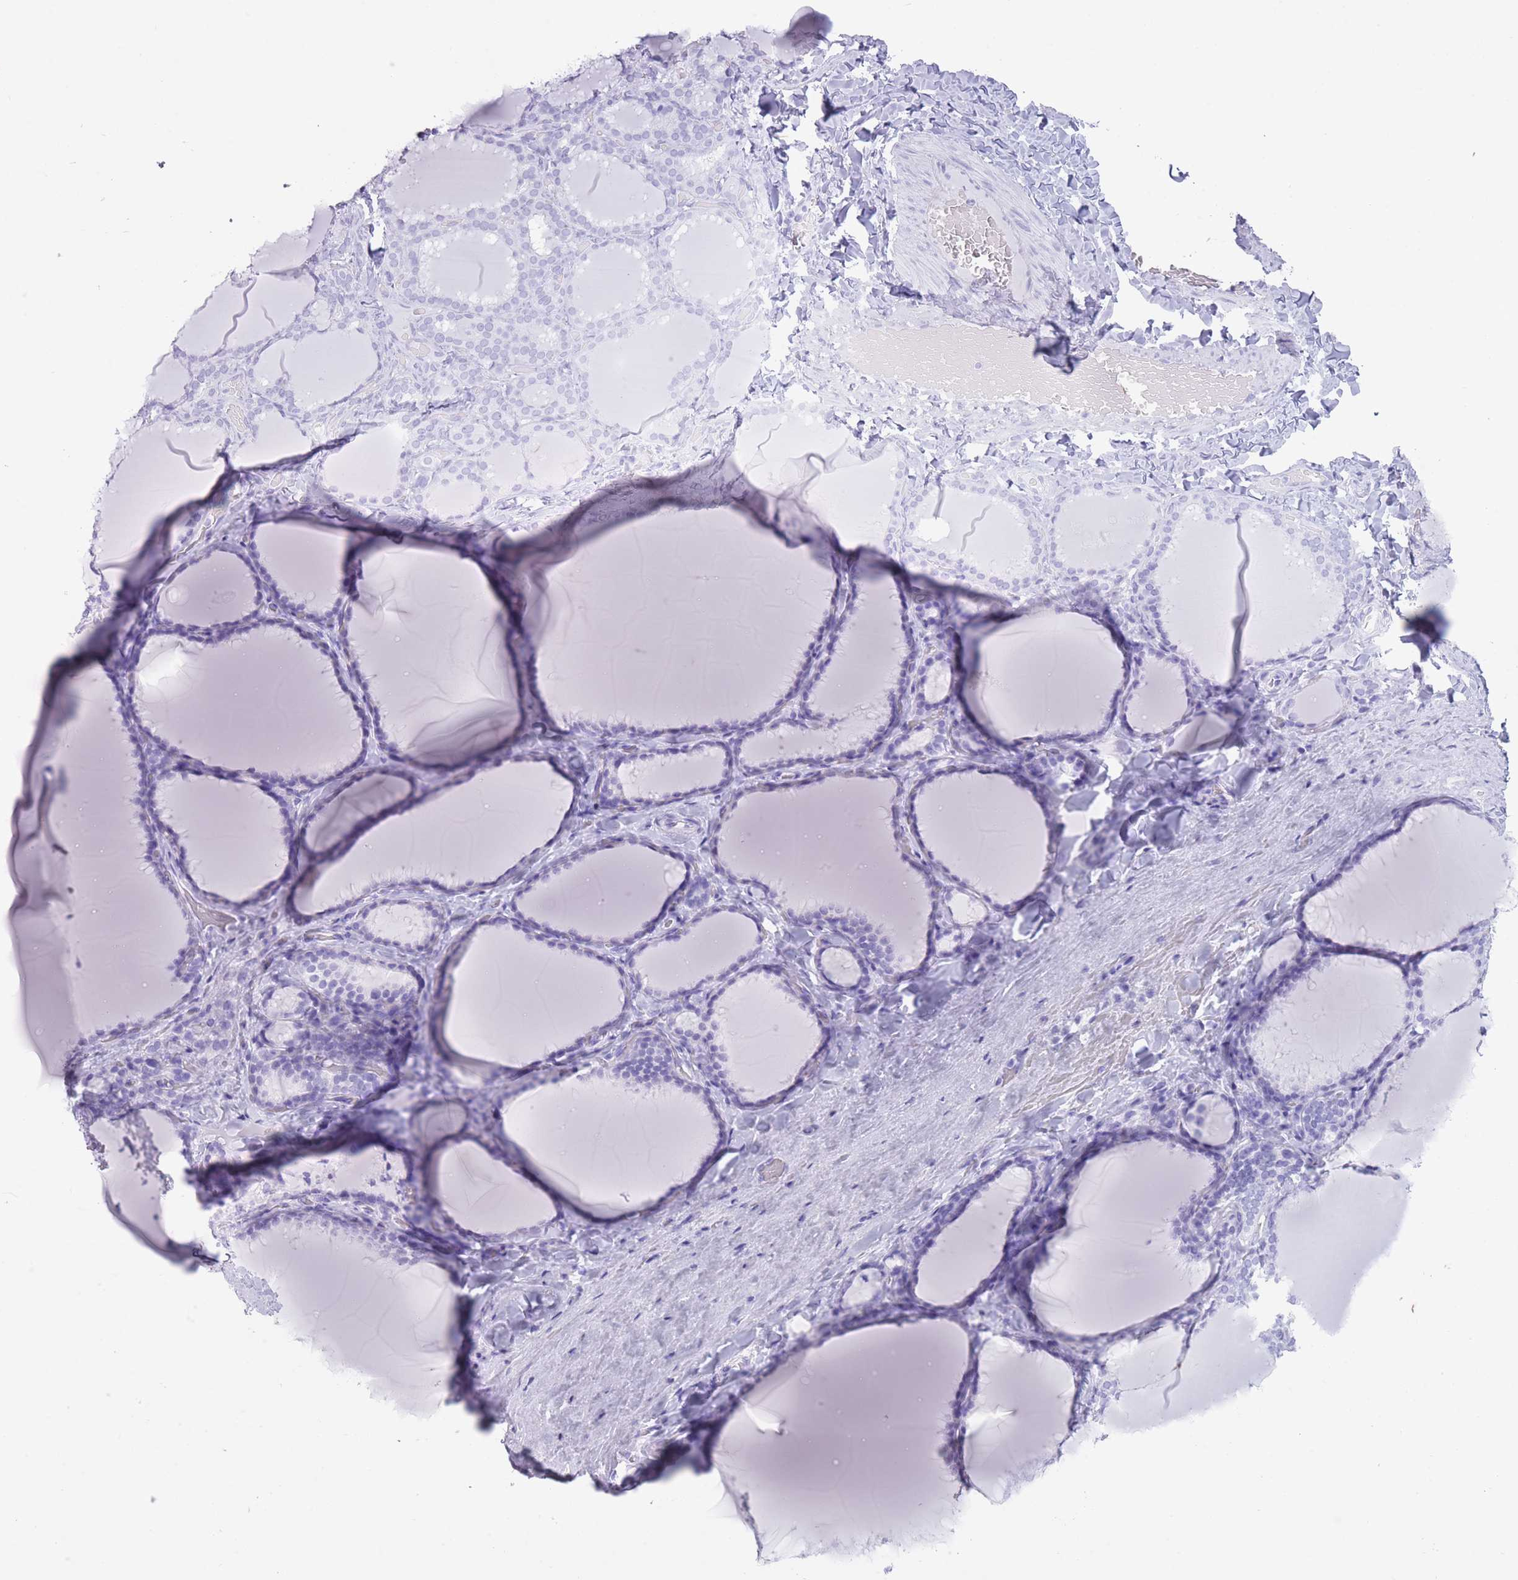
{"staining": {"intensity": "negative", "quantity": "none", "location": "none"}, "tissue": "thyroid gland", "cell_type": "Glandular cells", "image_type": "normal", "snomed": [{"axis": "morphology", "description": "Normal tissue, NOS"}, {"axis": "topography", "description": "Thyroid gland"}], "caption": "Glandular cells show no significant protein positivity in benign thyroid gland. The staining is performed using DAB (3,3'-diaminobenzidine) brown chromogen with nuclei counter-stained in using hematoxylin.", "gene": "OR4F16", "patient": {"sex": "female", "age": 31}}